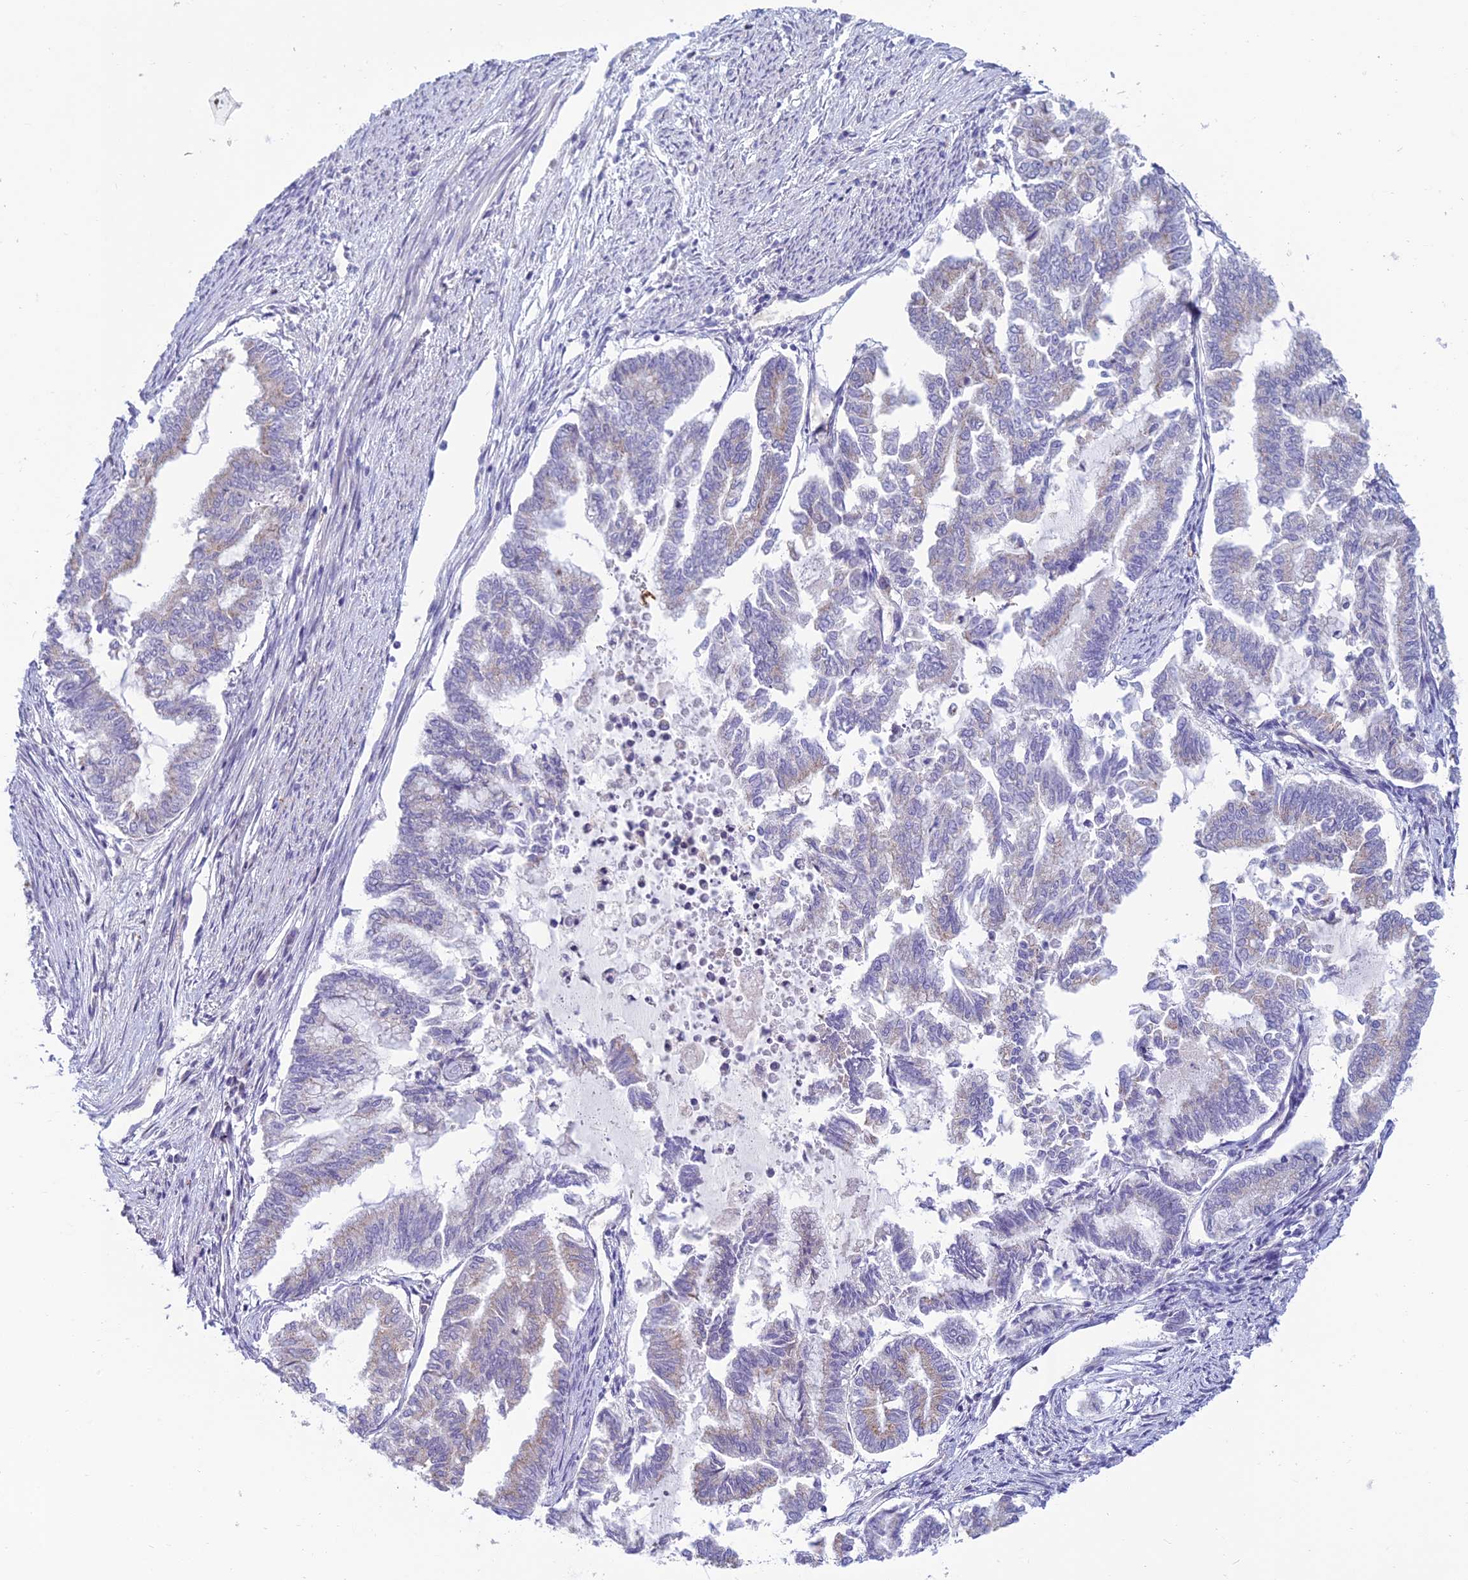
{"staining": {"intensity": "negative", "quantity": "none", "location": "none"}, "tissue": "endometrial cancer", "cell_type": "Tumor cells", "image_type": "cancer", "snomed": [{"axis": "morphology", "description": "Adenocarcinoma, NOS"}, {"axis": "topography", "description": "Endometrium"}], "caption": "High power microscopy histopathology image of an immunohistochemistry (IHC) histopathology image of endometrial cancer, revealing no significant expression in tumor cells. (Brightfield microscopy of DAB (3,3'-diaminobenzidine) IHC at high magnification).", "gene": "DUS2", "patient": {"sex": "female", "age": 79}}